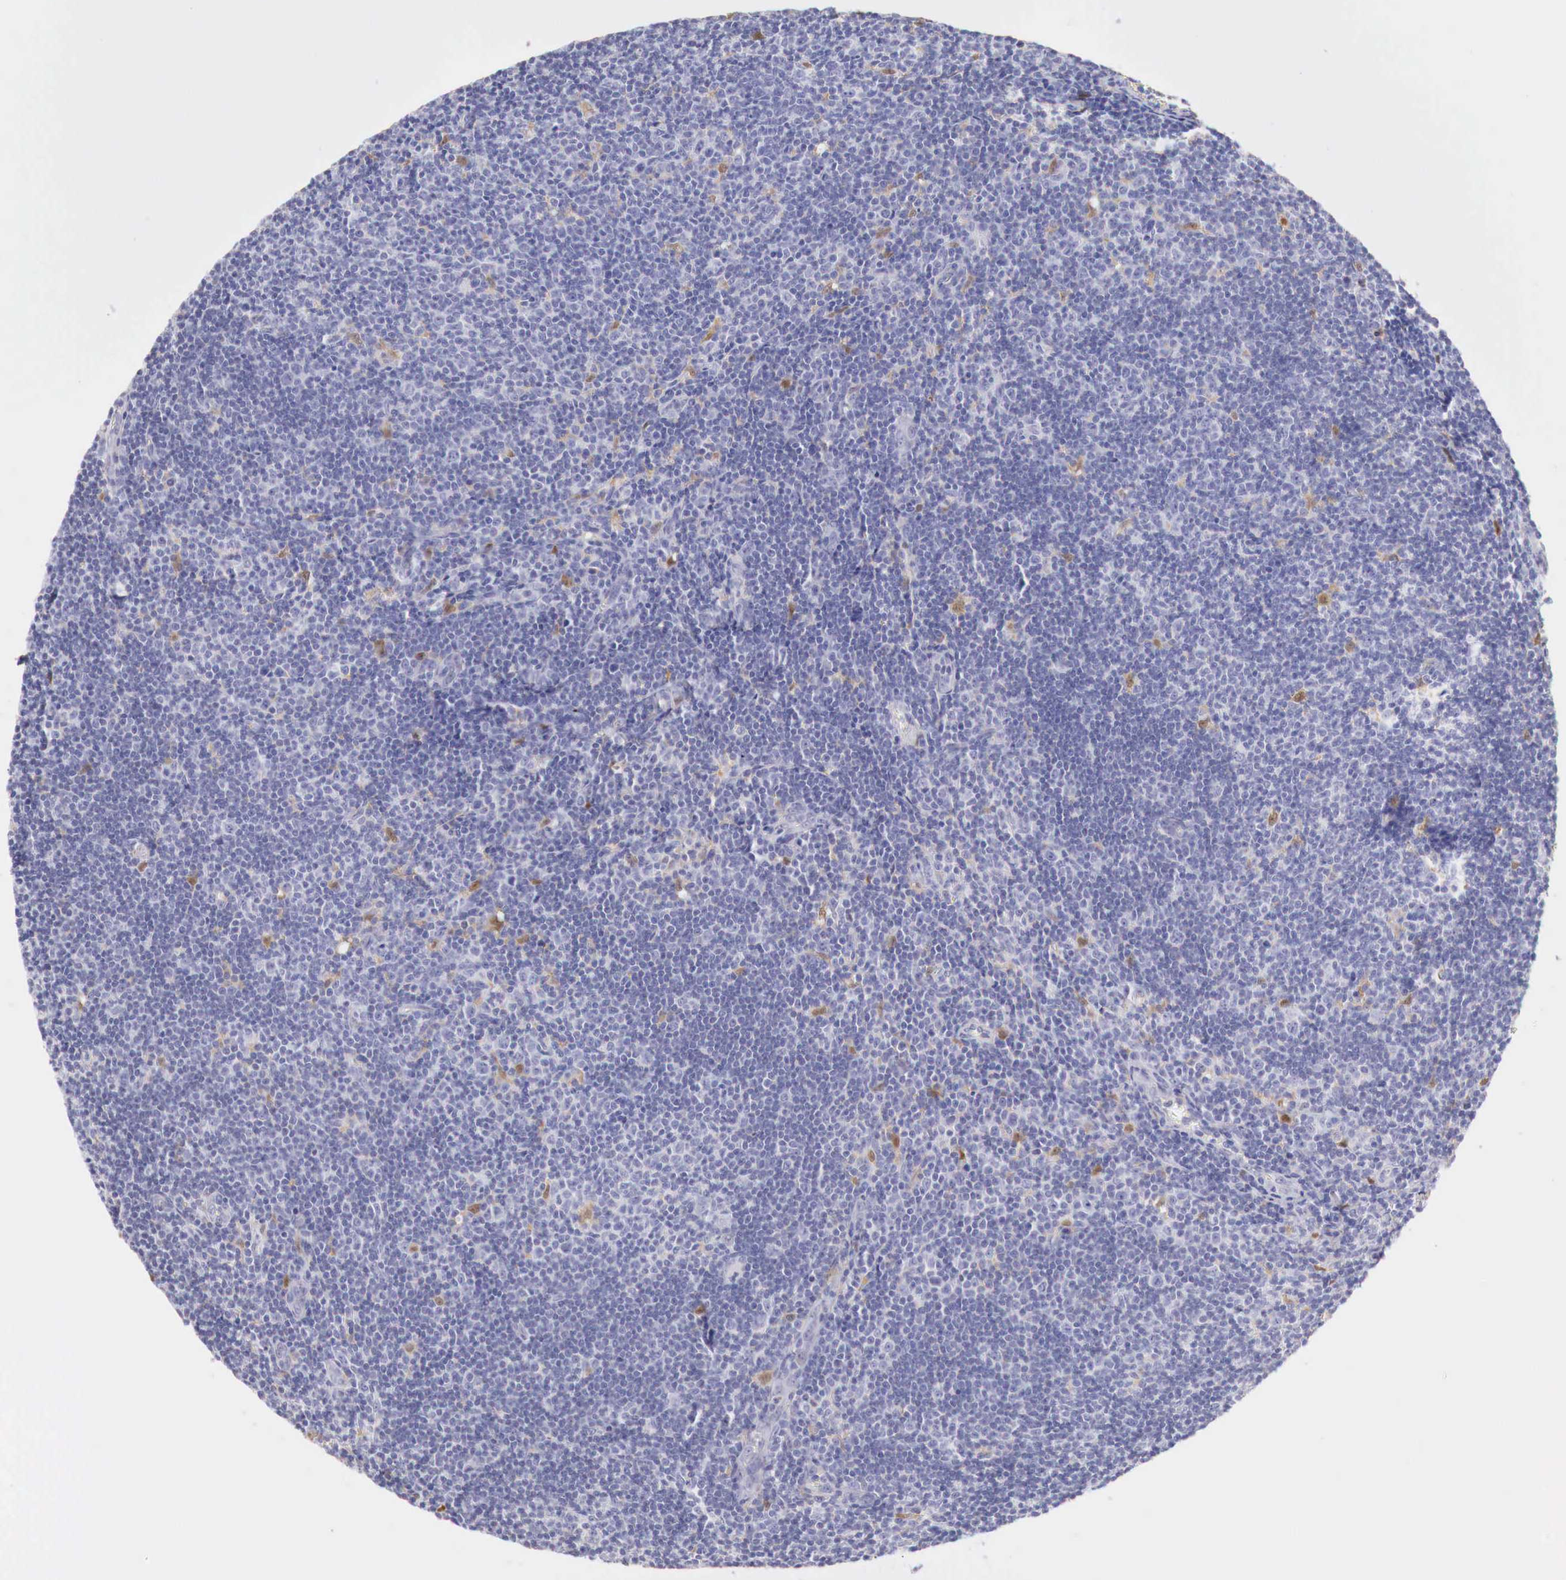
{"staining": {"intensity": "negative", "quantity": "none", "location": "none"}, "tissue": "lymphoma", "cell_type": "Tumor cells", "image_type": "cancer", "snomed": [{"axis": "morphology", "description": "Malignant lymphoma, non-Hodgkin's type, Low grade"}, {"axis": "topography", "description": "Lymph node"}], "caption": "Immunohistochemical staining of malignant lymphoma, non-Hodgkin's type (low-grade) shows no significant positivity in tumor cells.", "gene": "RENBP", "patient": {"sex": "male", "age": 49}}